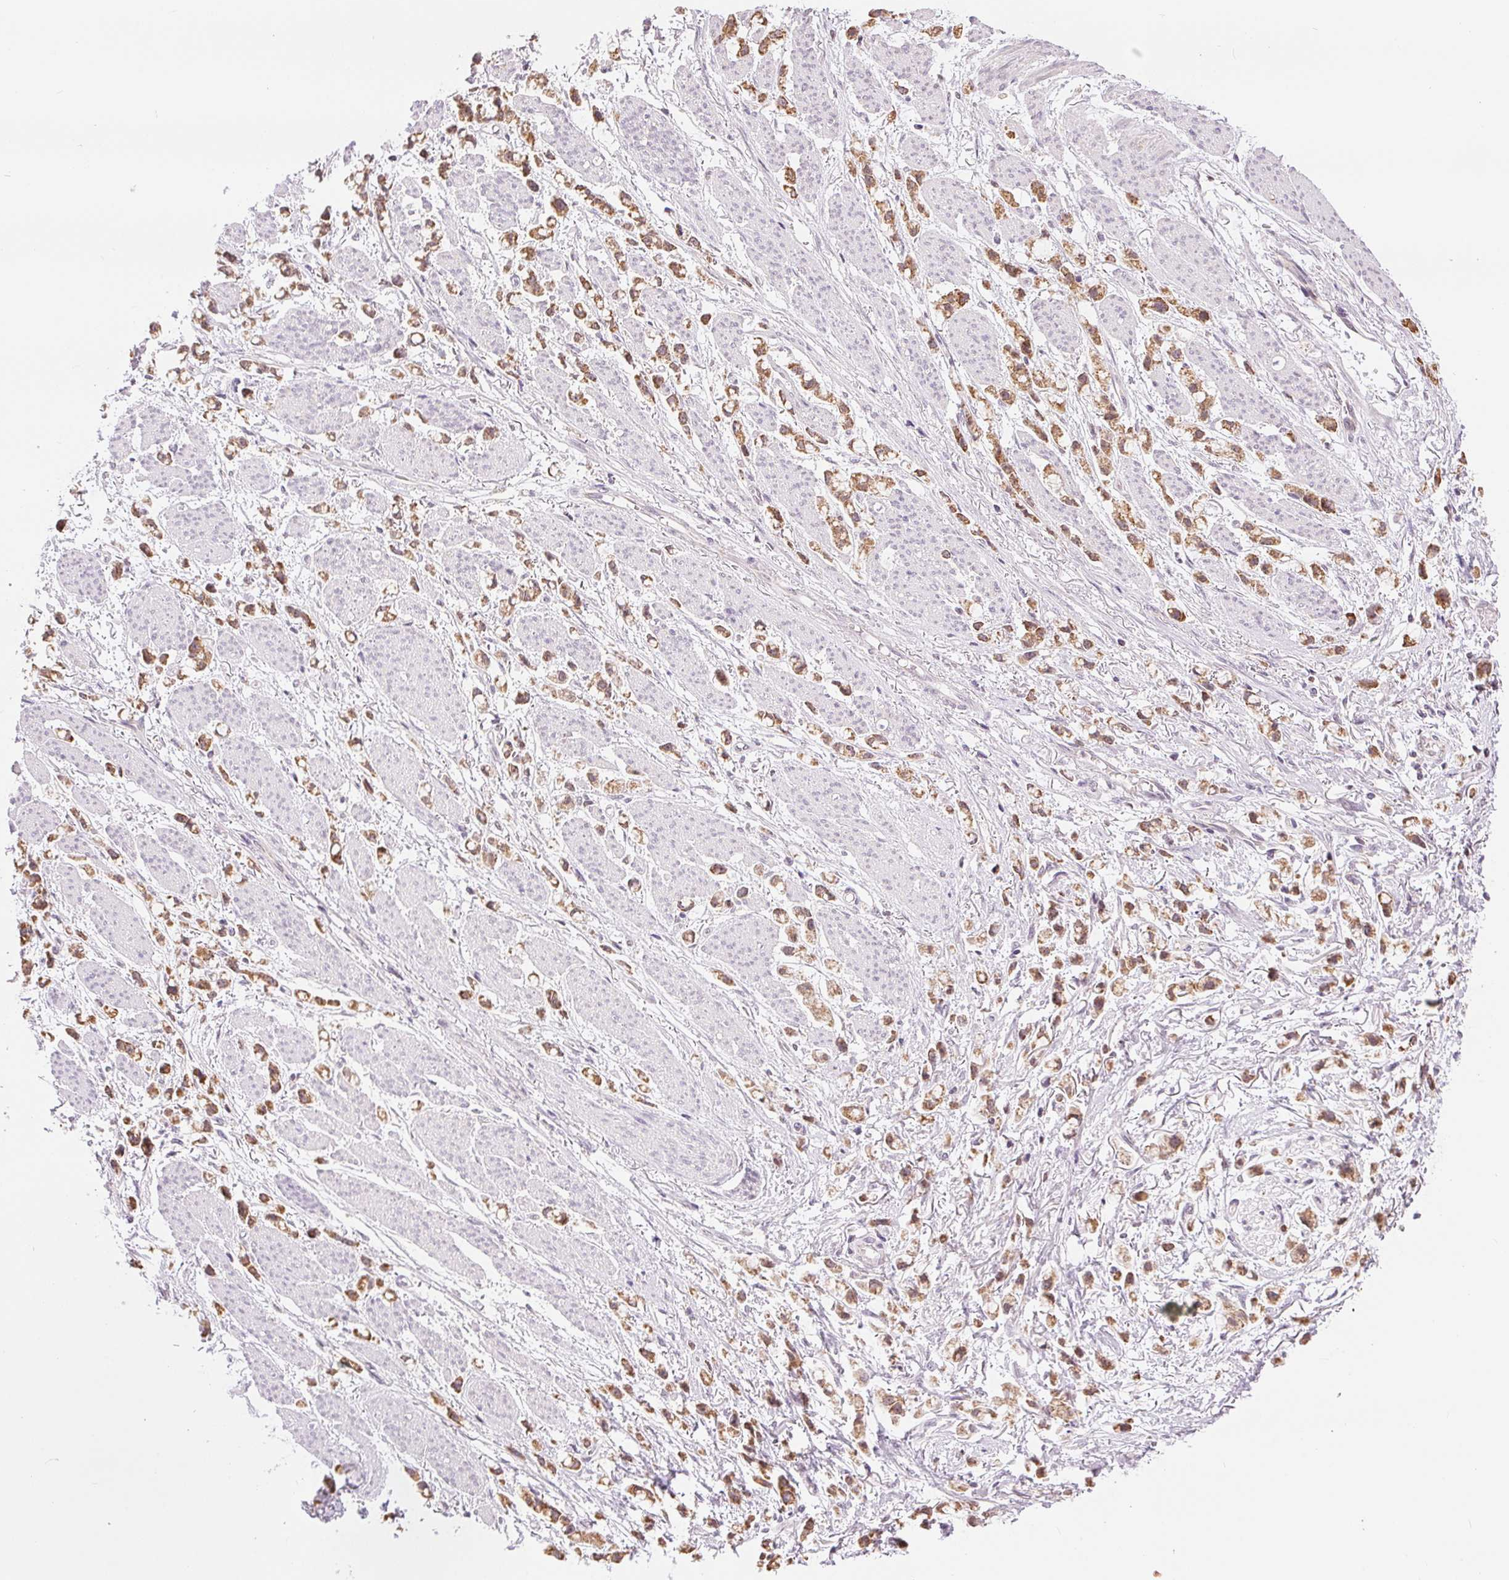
{"staining": {"intensity": "moderate", "quantity": ">75%", "location": "cytoplasmic/membranous"}, "tissue": "stomach cancer", "cell_type": "Tumor cells", "image_type": "cancer", "snomed": [{"axis": "morphology", "description": "Adenocarcinoma, NOS"}, {"axis": "topography", "description": "Stomach"}], "caption": "Protein analysis of stomach cancer (adenocarcinoma) tissue exhibits moderate cytoplasmic/membranous expression in approximately >75% of tumor cells. Immunohistochemistry (ihc) stains the protein in brown and the nuclei are stained blue.", "gene": "POU2F2", "patient": {"sex": "female", "age": 81}}